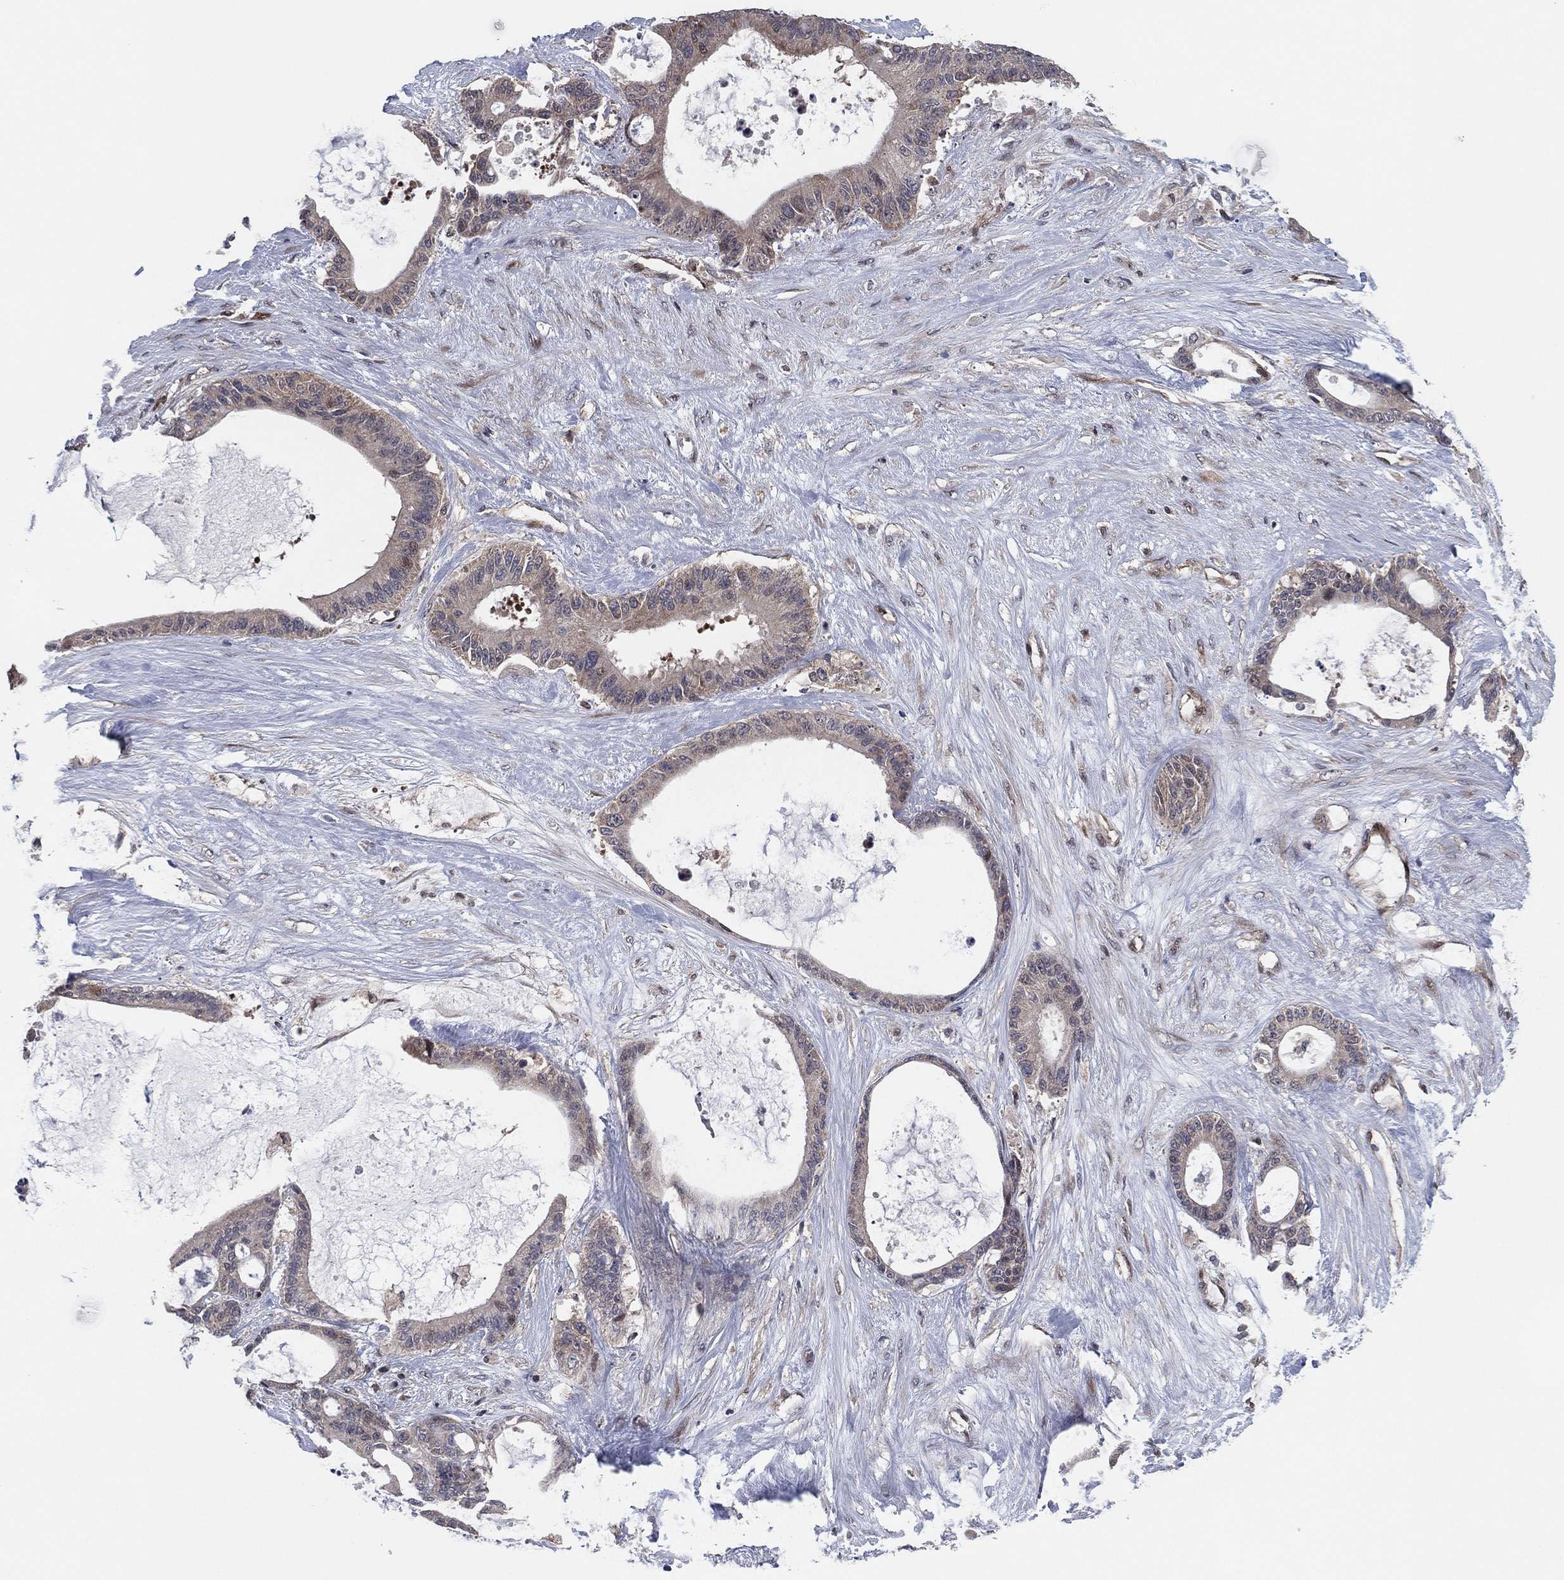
{"staining": {"intensity": "negative", "quantity": "none", "location": "none"}, "tissue": "liver cancer", "cell_type": "Tumor cells", "image_type": "cancer", "snomed": [{"axis": "morphology", "description": "Normal tissue, NOS"}, {"axis": "morphology", "description": "Cholangiocarcinoma"}, {"axis": "topography", "description": "Liver"}, {"axis": "topography", "description": "Peripheral nerve tissue"}], "caption": "The photomicrograph reveals no staining of tumor cells in liver cancer.", "gene": "SNCG", "patient": {"sex": "female", "age": 73}}